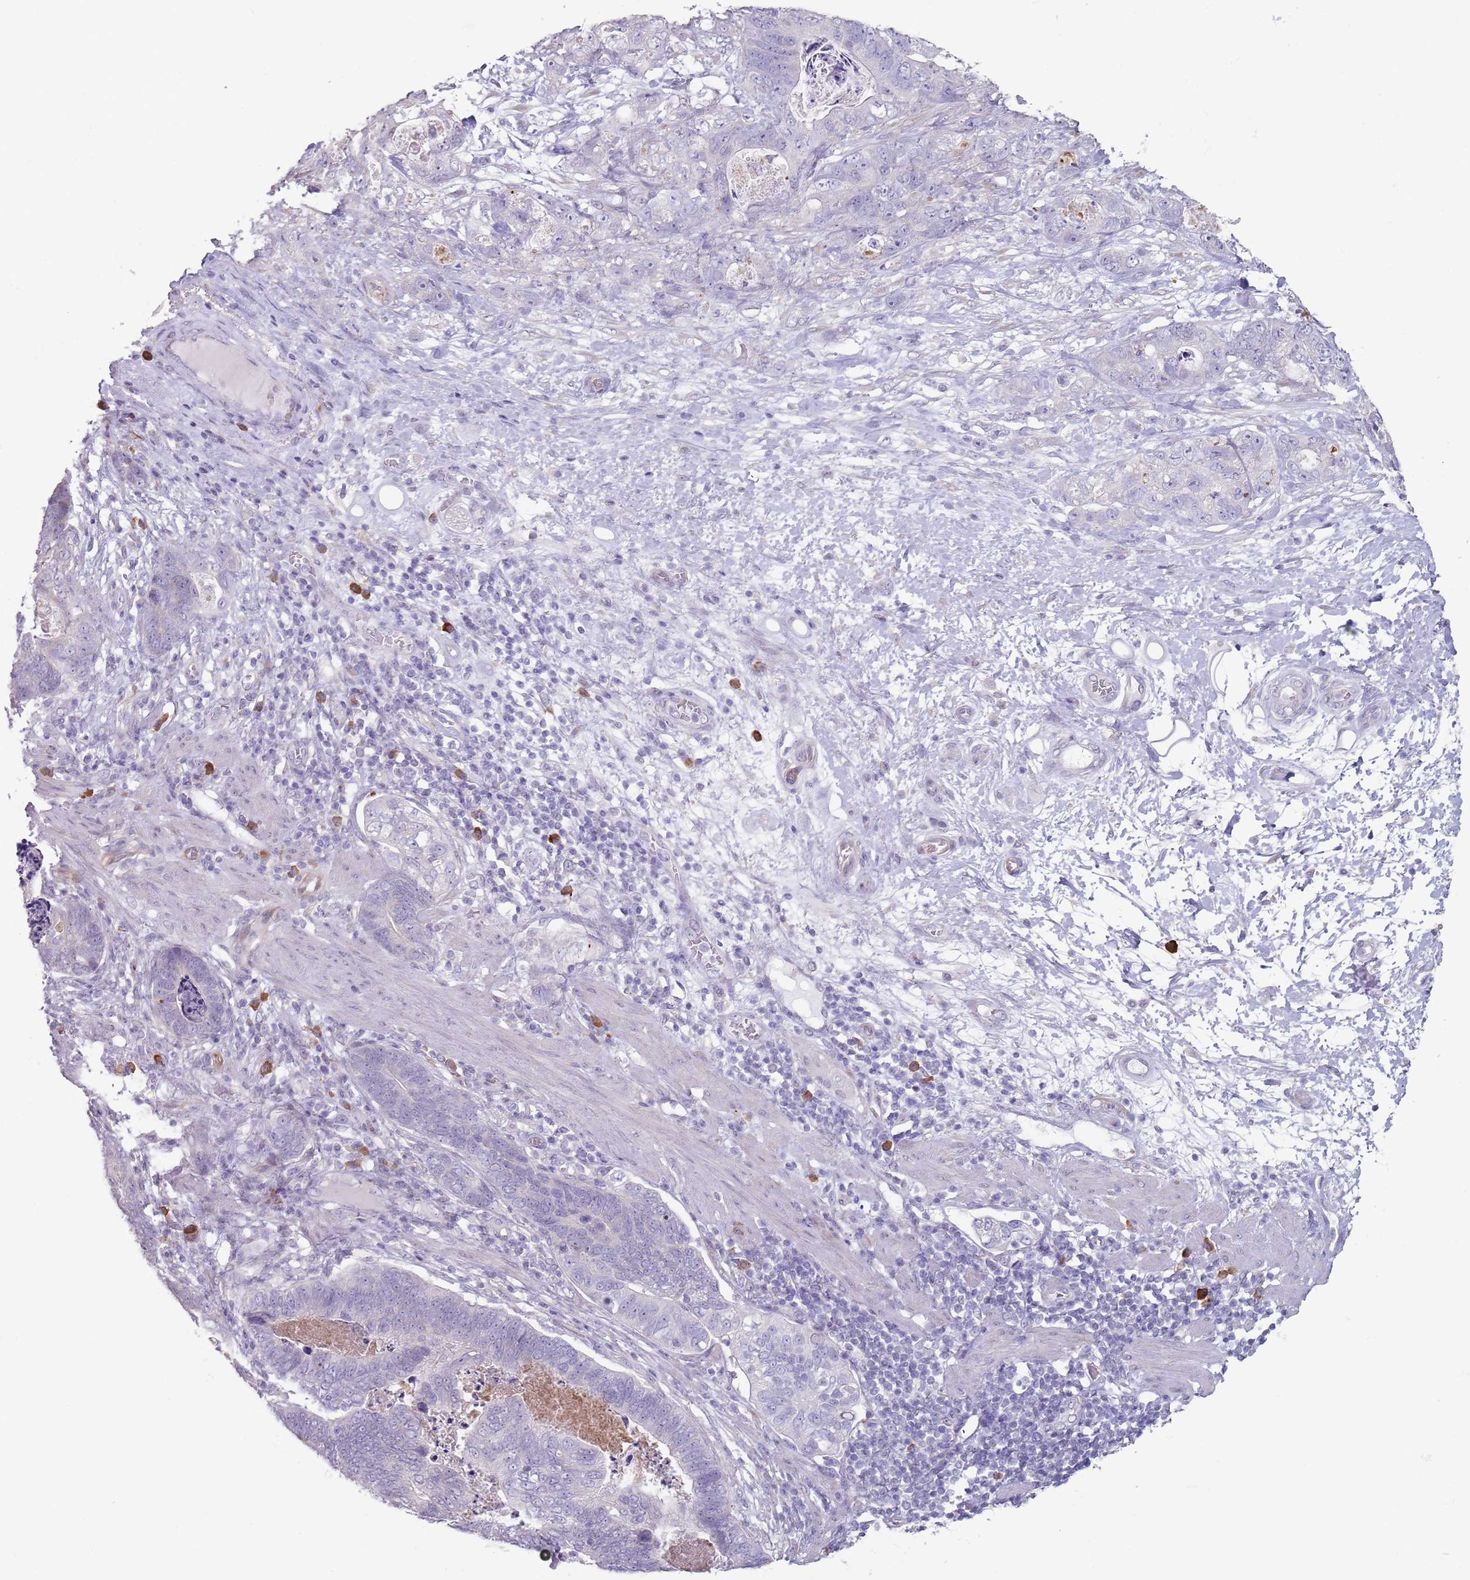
{"staining": {"intensity": "negative", "quantity": "none", "location": "none"}, "tissue": "stomach cancer", "cell_type": "Tumor cells", "image_type": "cancer", "snomed": [{"axis": "morphology", "description": "Normal tissue, NOS"}, {"axis": "morphology", "description": "Adenocarcinoma, NOS"}, {"axis": "topography", "description": "Stomach"}], "caption": "High power microscopy photomicrograph of an immunohistochemistry (IHC) micrograph of stomach cancer, revealing no significant positivity in tumor cells.", "gene": "DXO", "patient": {"sex": "female", "age": 89}}